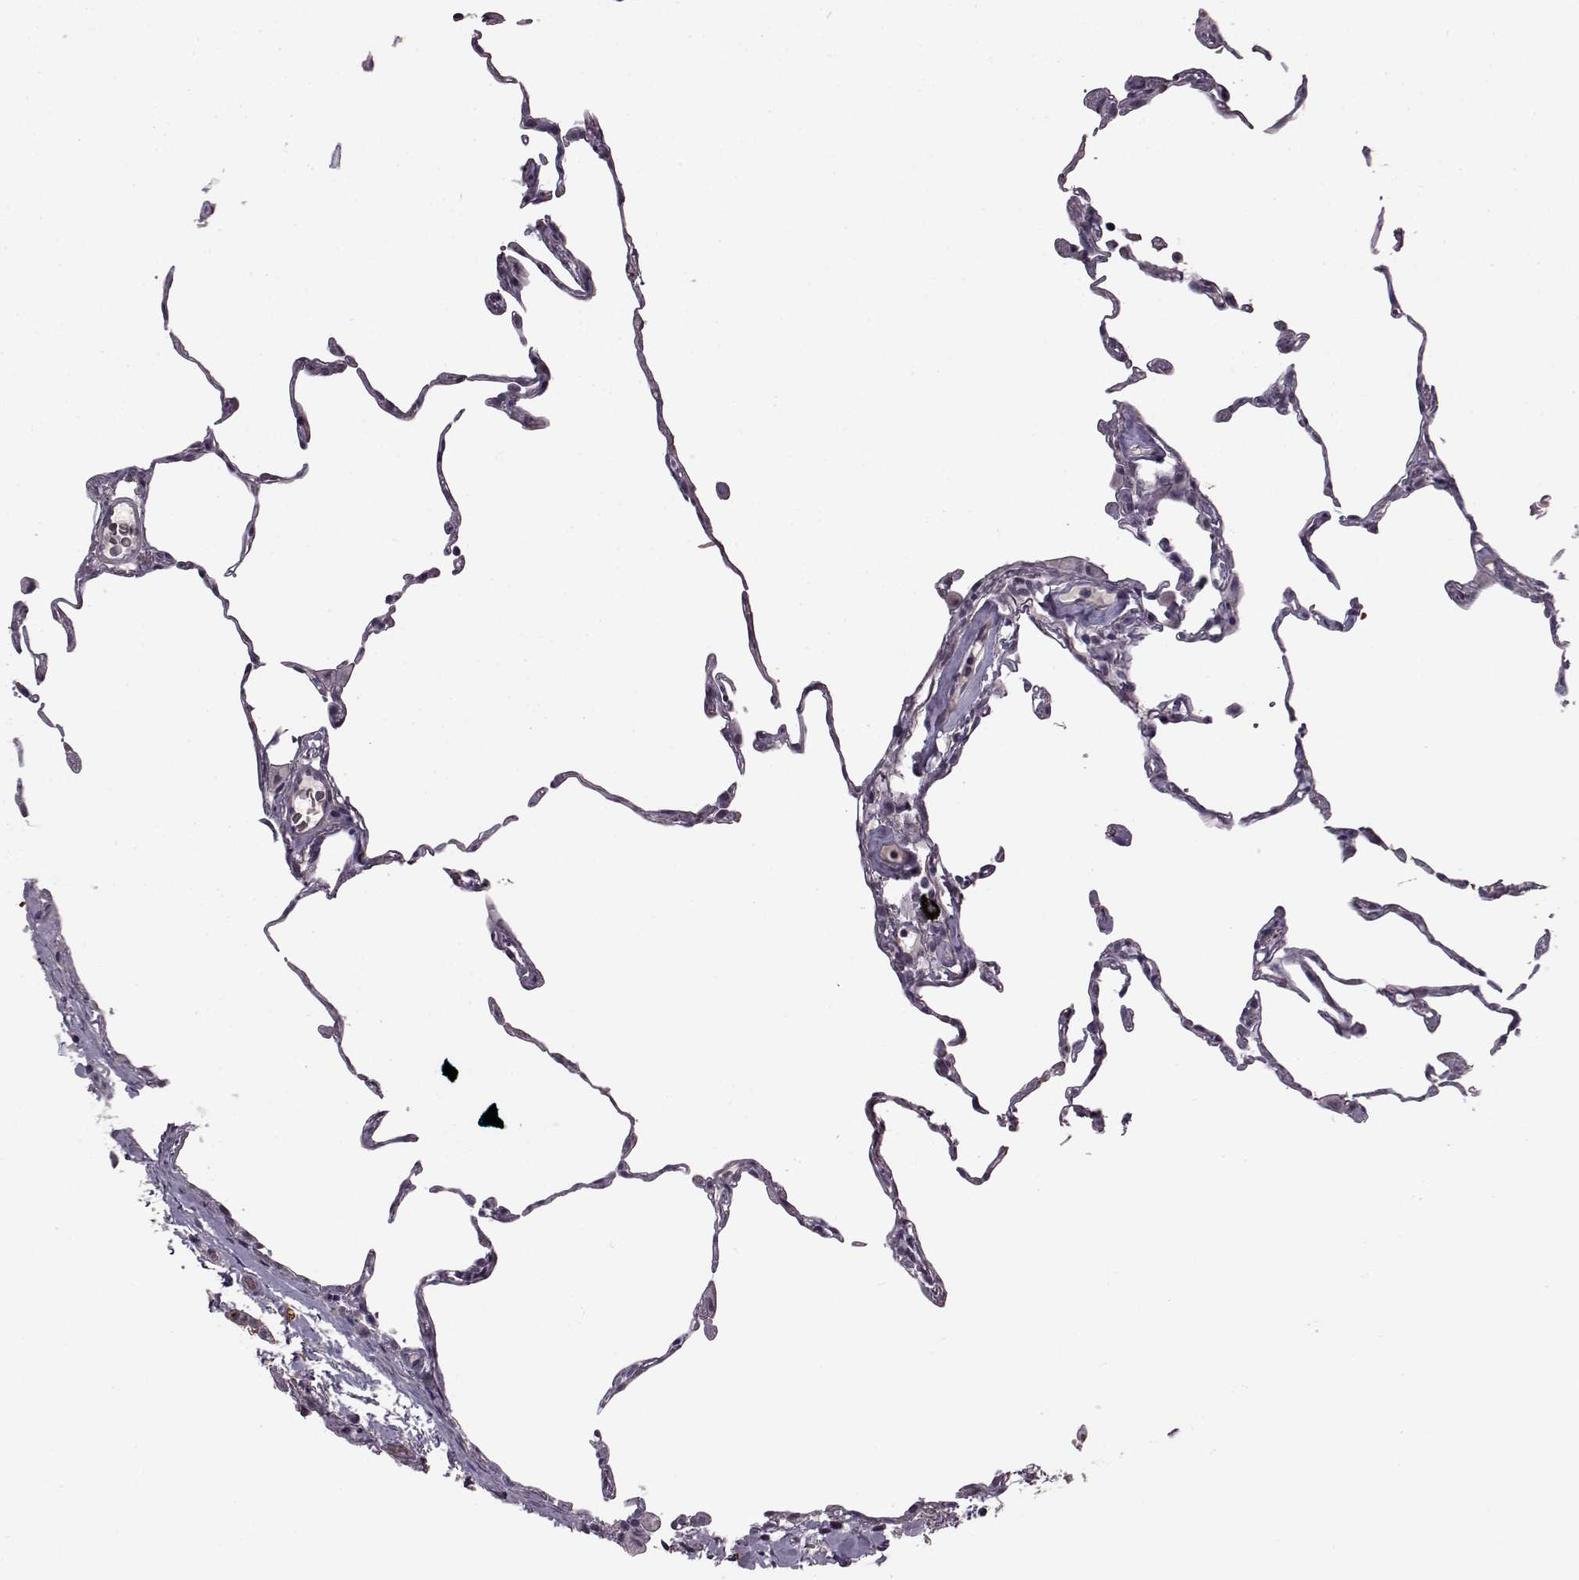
{"staining": {"intensity": "negative", "quantity": "none", "location": "none"}, "tissue": "lung", "cell_type": "Alveolar cells", "image_type": "normal", "snomed": [{"axis": "morphology", "description": "Normal tissue, NOS"}, {"axis": "topography", "description": "Lung"}], "caption": "Photomicrograph shows no significant protein staining in alveolar cells of unremarkable lung.", "gene": "PROP1", "patient": {"sex": "female", "age": 57}}